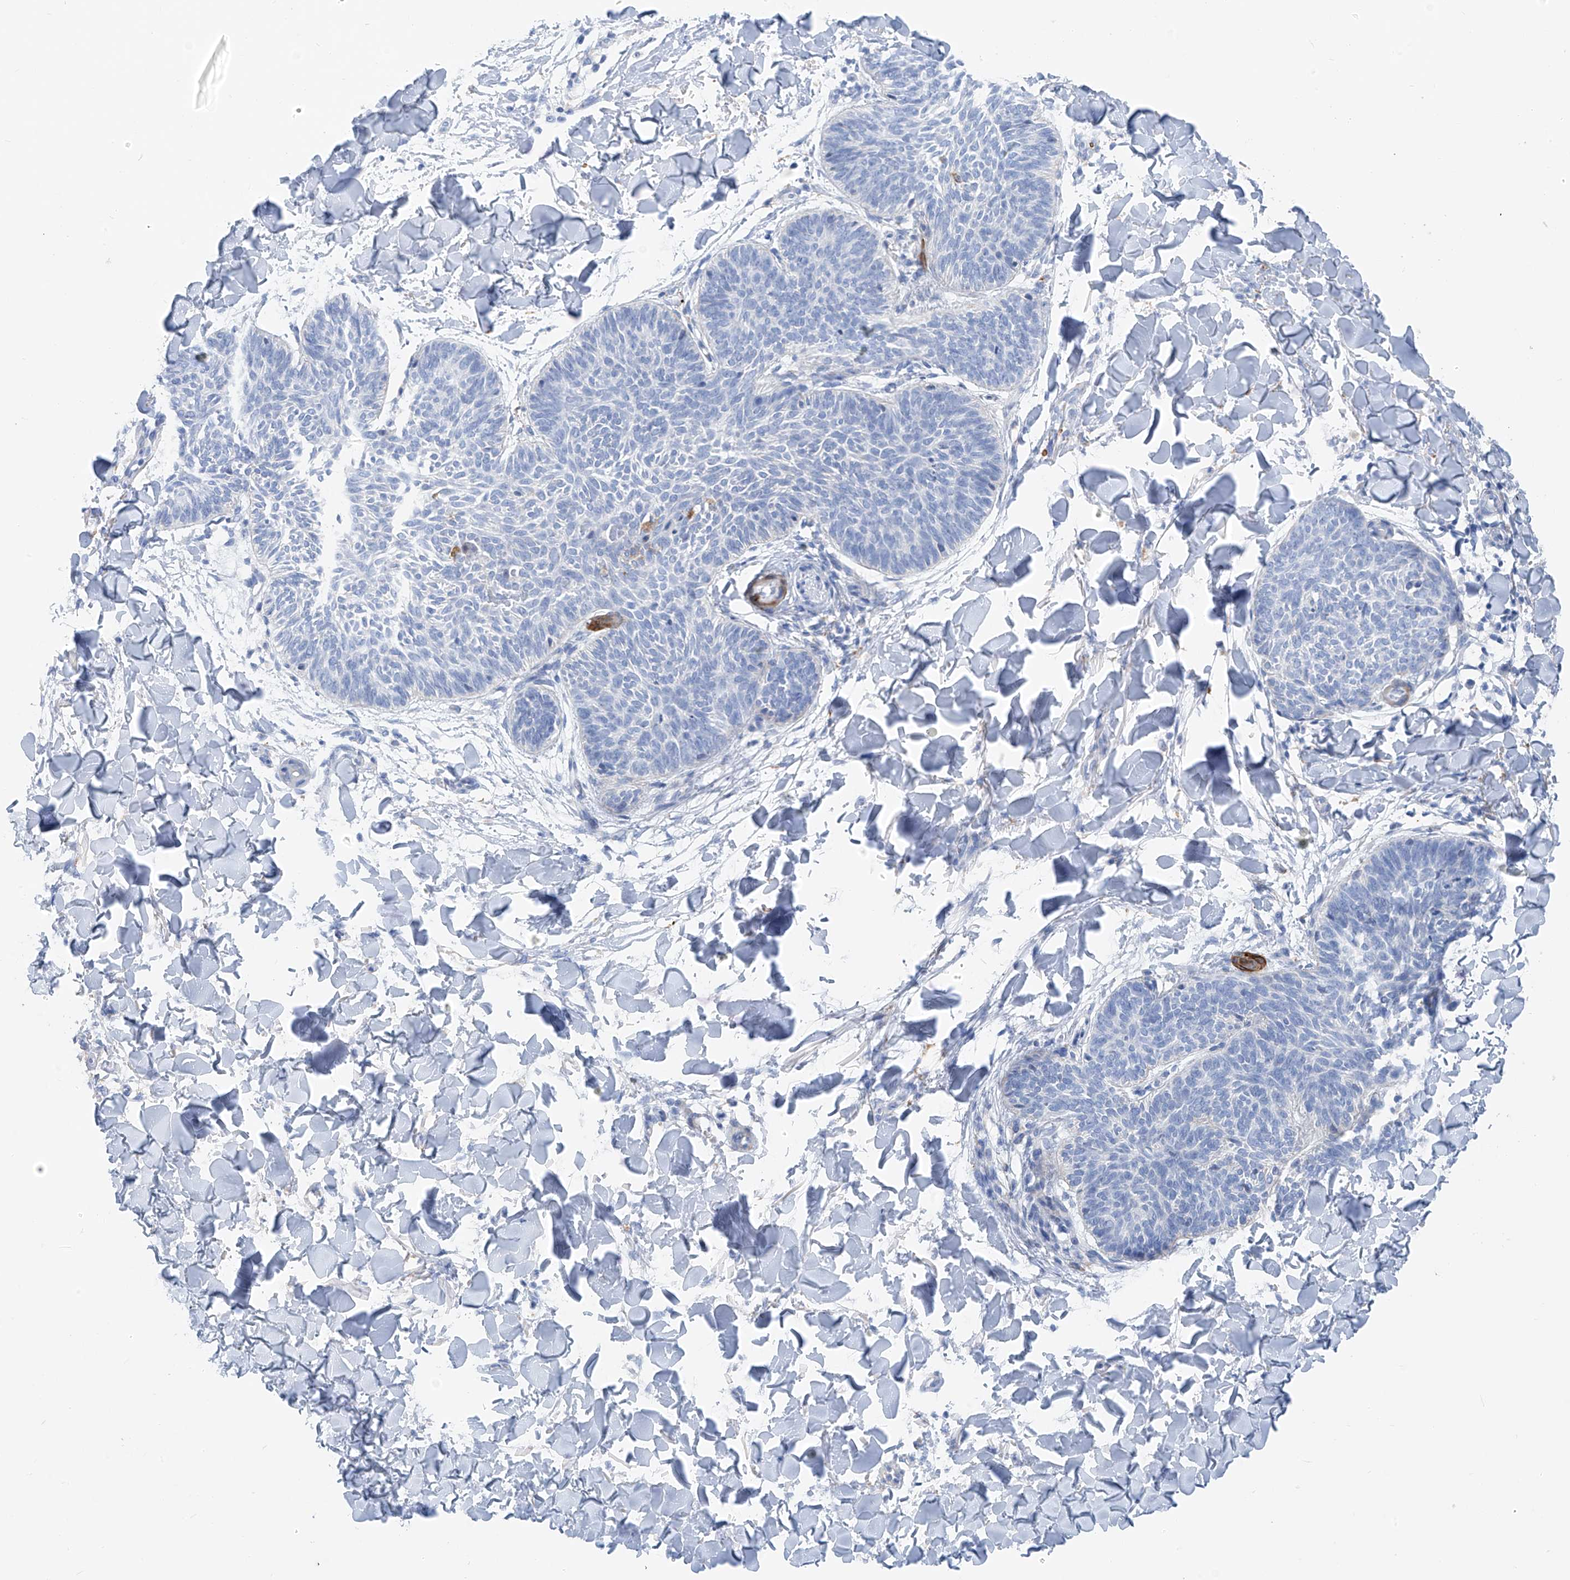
{"staining": {"intensity": "negative", "quantity": "none", "location": "none"}, "tissue": "skin cancer", "cell_type": "Tumor cells", "image_type": "cancer", "snomed": [{"axis": "morphology", "description": "Normal tissue, NOS"}, {"axis": "morphology", "description": "Basal cell carcinoma"}, {"axis": "topography", "description": "Skin"}], "caption": "IHC micrograph of basal cell carcinoma (skin) stained for a protein (brown), which demonstrates no expression in tumor cells.", "gene": "GLMP", "patient": {"sex": "male", "age": 50}}